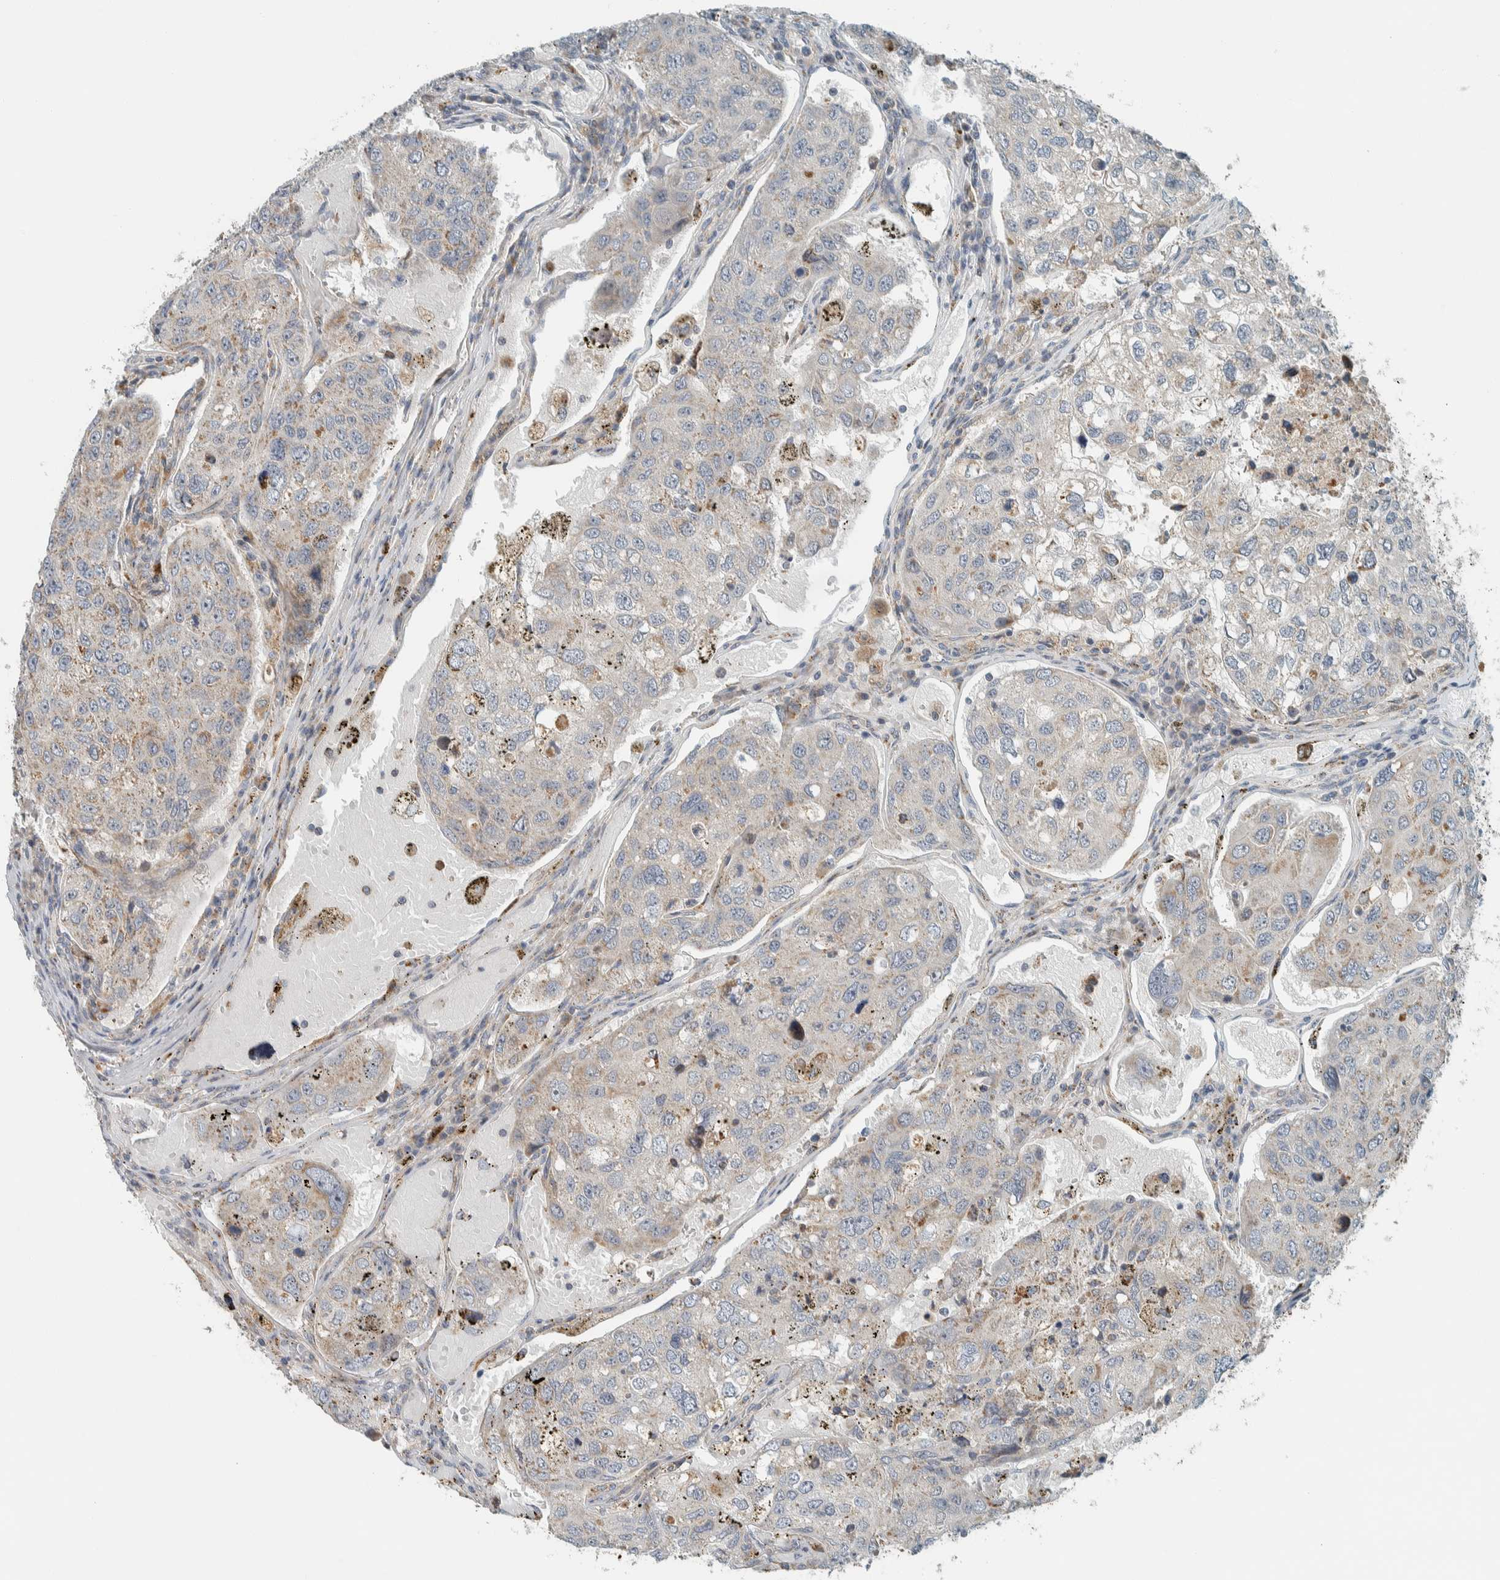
{"staining": {"intensity": "weak", "quantity": "<25%", "location": "cytoplasmic/membranous"}, "tissue": "urothelial cancer", "cell_type": "Tumor cells", "image_type": "cancer", "snomed": [{"axis": "morphology", "description": "Urothelial carcinoma, High grade"}, {"axis": "topography", "description": "Lymph node"}, {"axis": "topography", "description": "Urinary bladder"}], "caption": "IHC histopathology image of neoplastic tissue: high-grade urothelial carcinoma stained with DAB displays no significant protein expression in tumor cells. (DAB immunohistochemistry (IHC), high magnification).", "gene": "SLFN12L", "patient": {"sex": "male", "age": 51}}